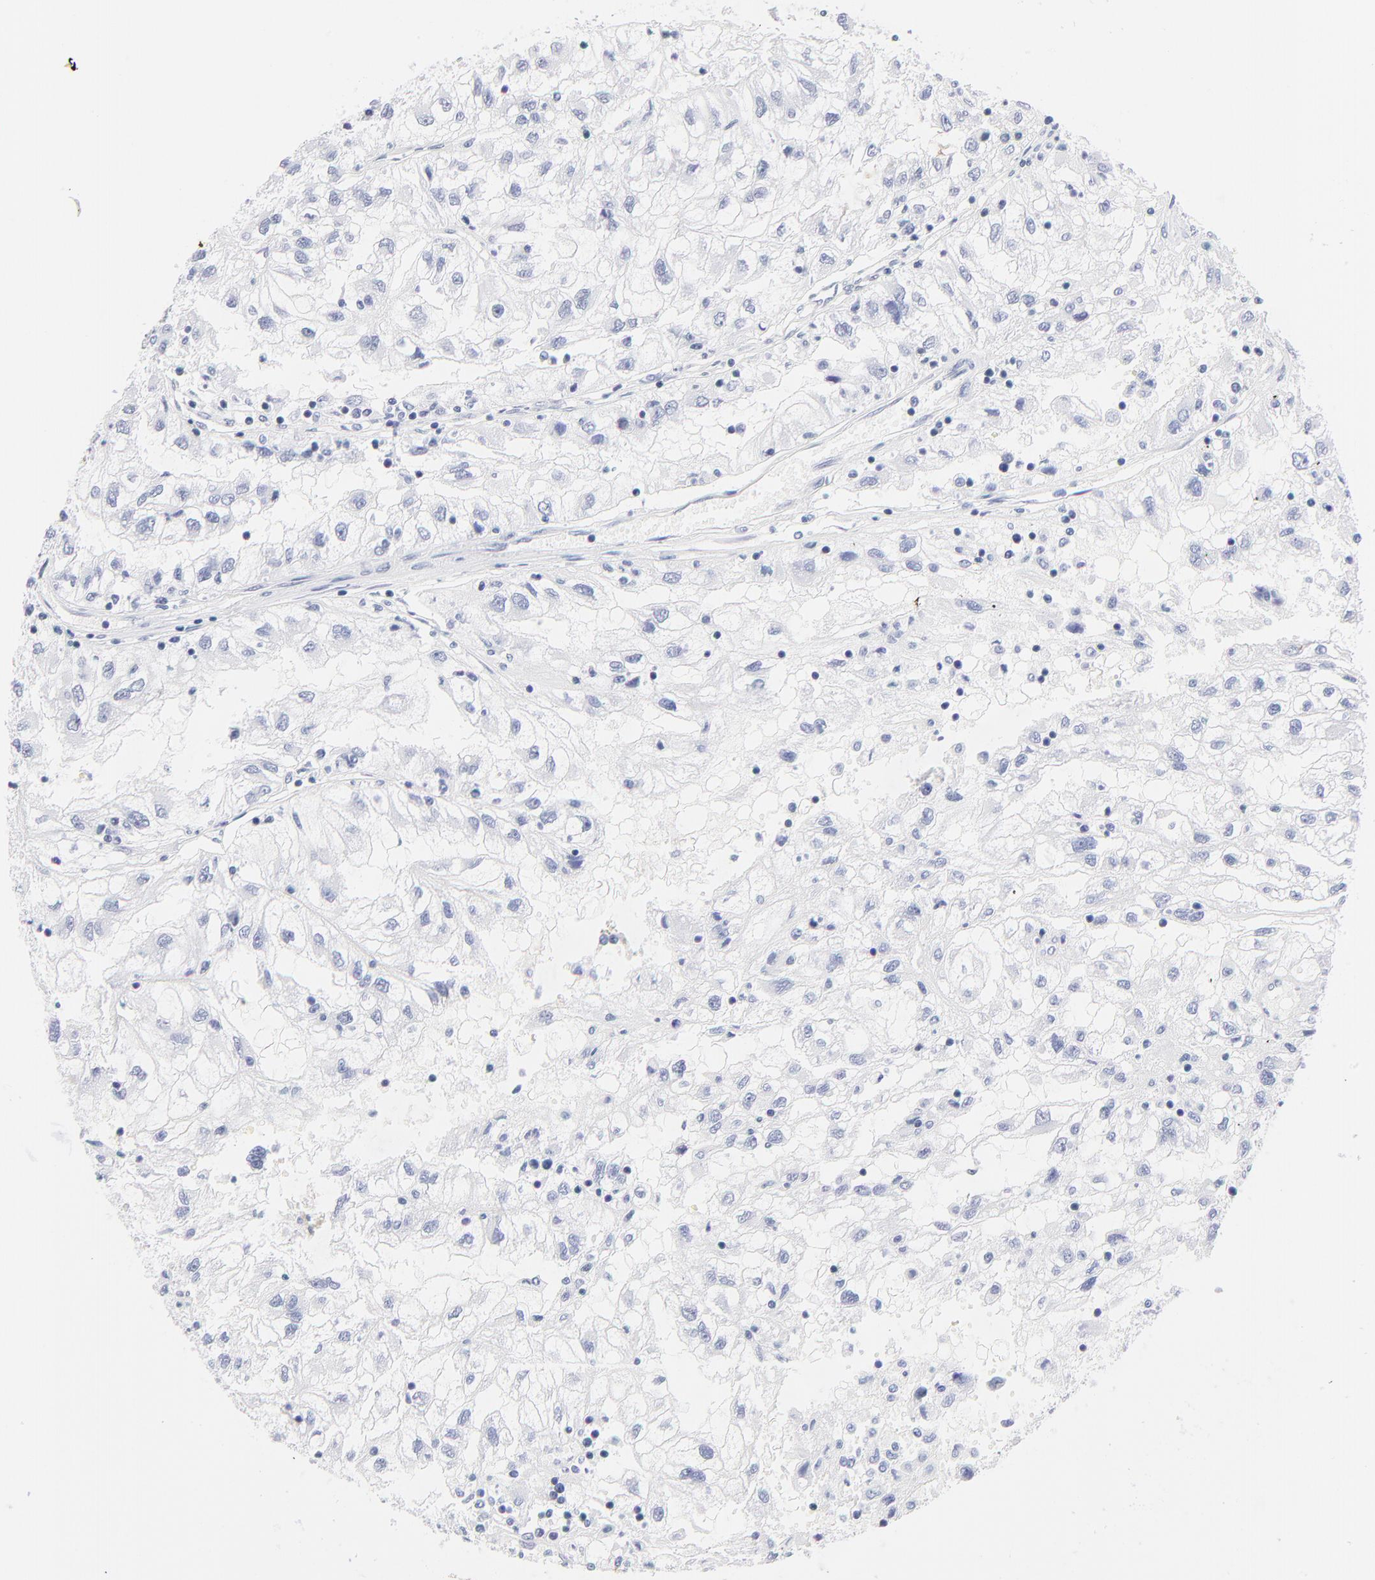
{"staining": {"intensity": "negative", "quantity": "none", "location": "none"}, "tissue": "renal cancer", "cell_type": "Tumor cells", "image_type": "cancer", "snomed": [{"axis": "morphology", "description": "Normal tissue, NOS"}, {"axis": "morphology", "description": "Adenocarcinoma, NOS"}, {"axis": "topography", "description": "Kidney"}], "caption": "Human renal cancer stained for a protein using immunohistochemistry reveals no staining in tumor cells.", "gene": "ZNF74", "patient": {"sex": "male", "age": 71}}